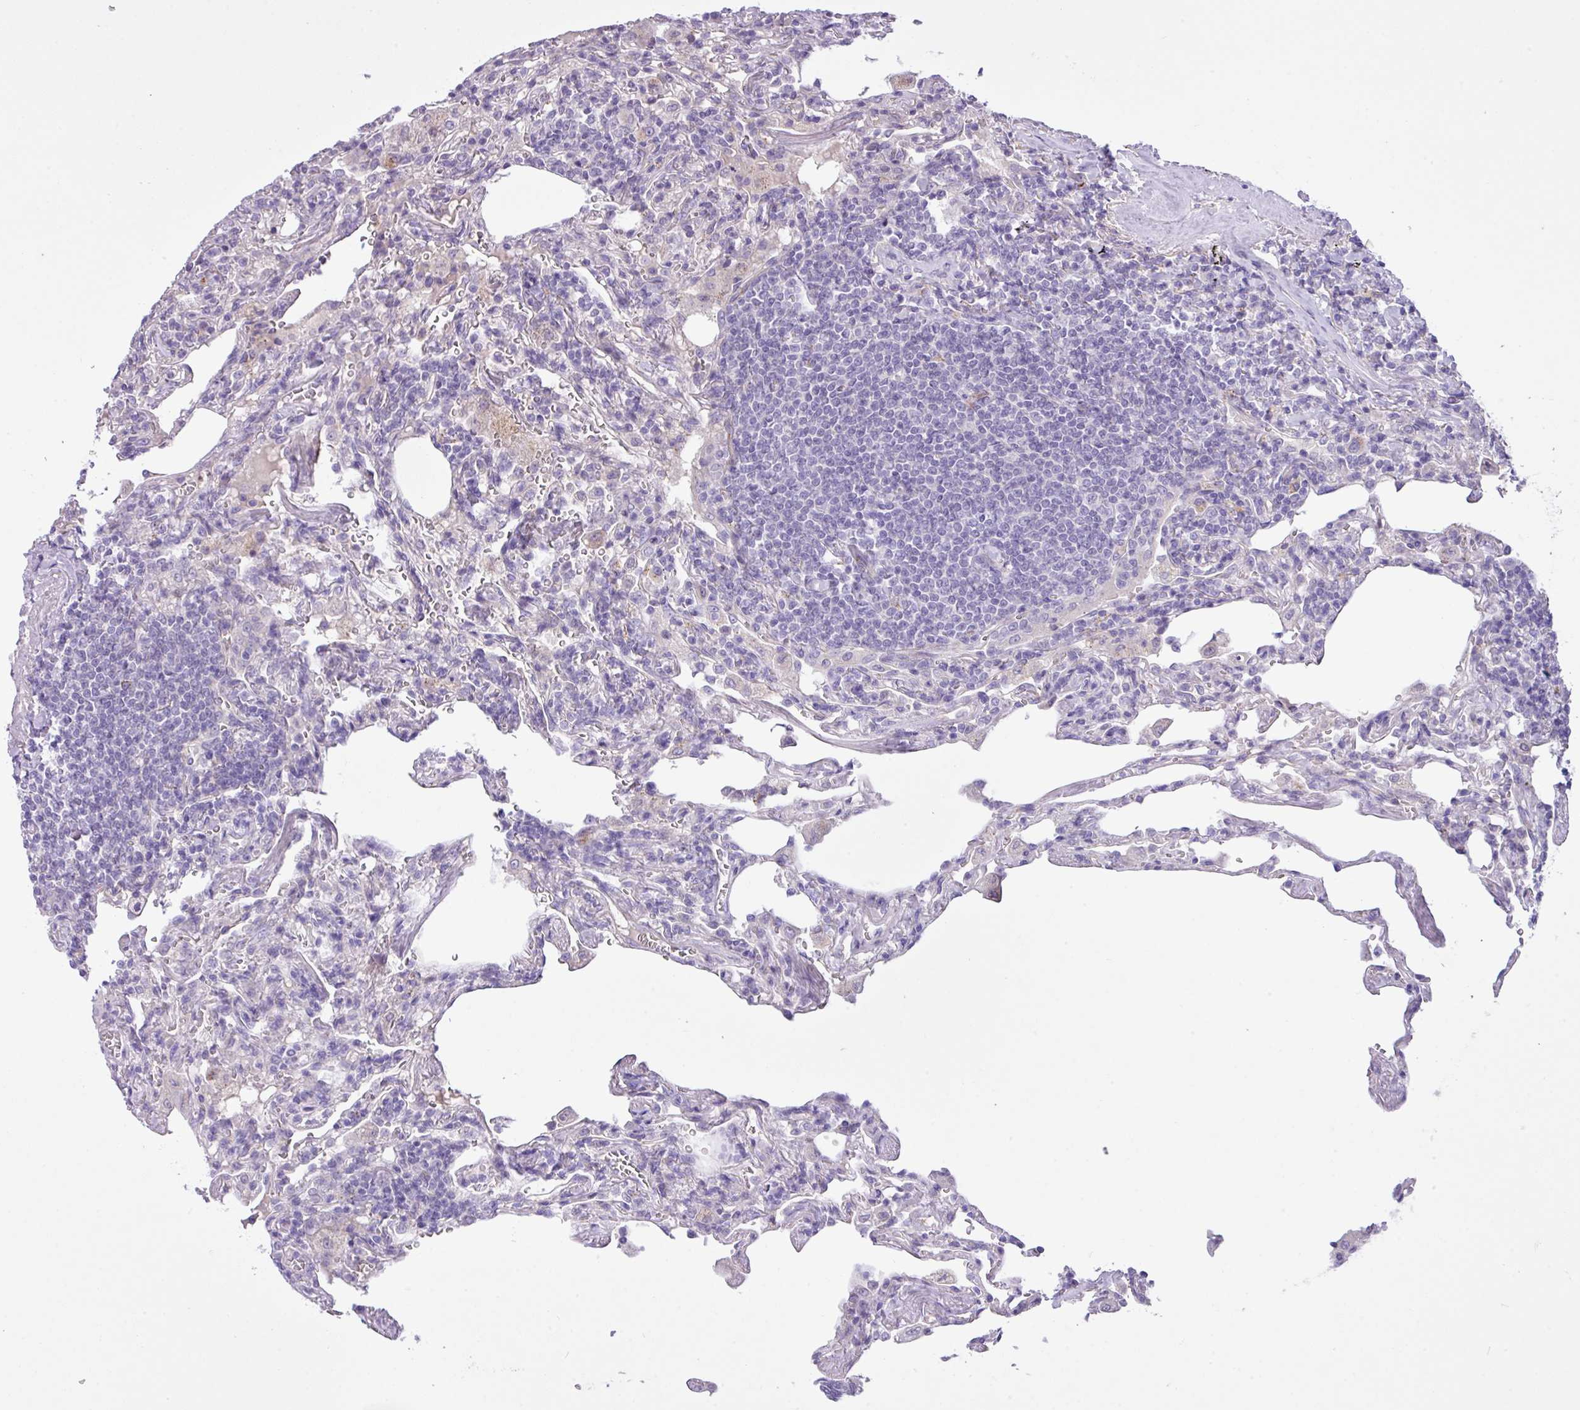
{"staining": {"intensity": "negative", "quantity": "none", "location": "none"}, "tissue": "lymphoma", "cell_type": "Tumor cells", "image_type": "cancer", "snomed": [{"axis": "morphology", "description": "Malignant lymphoma, non-Hodgkin's type, Low grade"}, {"axis": "topography", "description": "Lung"}], "caption": "Low-grade malignant lymphoma, non-Hodgkin's type was stained to show a protein in brown. There is no significant staining in tumor cells.", "gene": "CD248", "patient": {"sex": "female", "age": 71}}